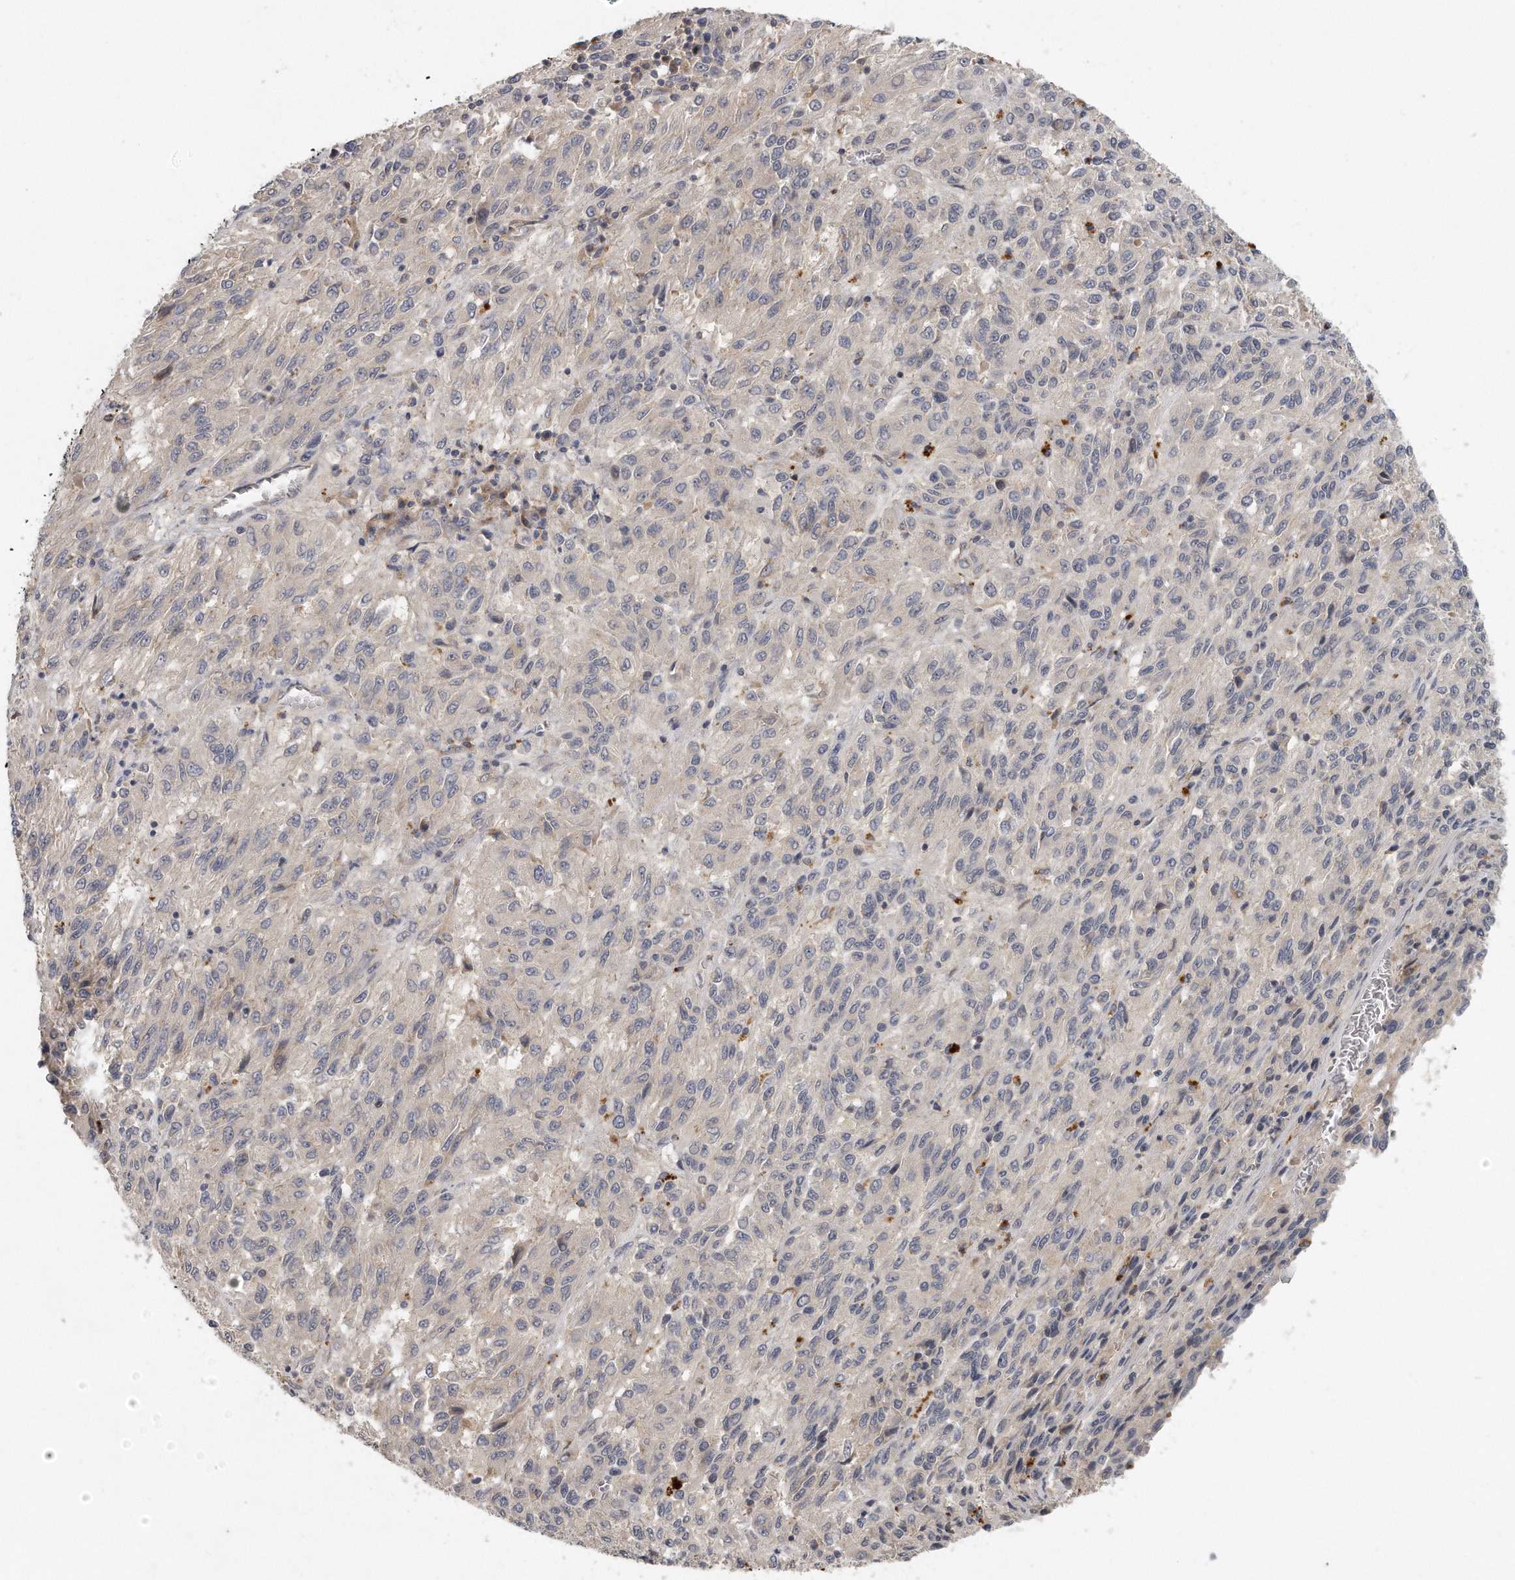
{"staining": {"intensity": "negative", "quantity": "none", "location": "none"}, "tissue": "melanoma", "cell_type": "Tumor cells", "image_type": "cancer", "snomed": [{"axis": "morphology", "description": "Malignant melanoma, Metastatic site"}, {"axis": "topography", "description": "Lung"}], "caption": "Tumor cells show no significant positivity in malignant melanoma (metastatic site).", "gene": "TRAPPC14", "patient": {"sex": "male", "age": 64}}